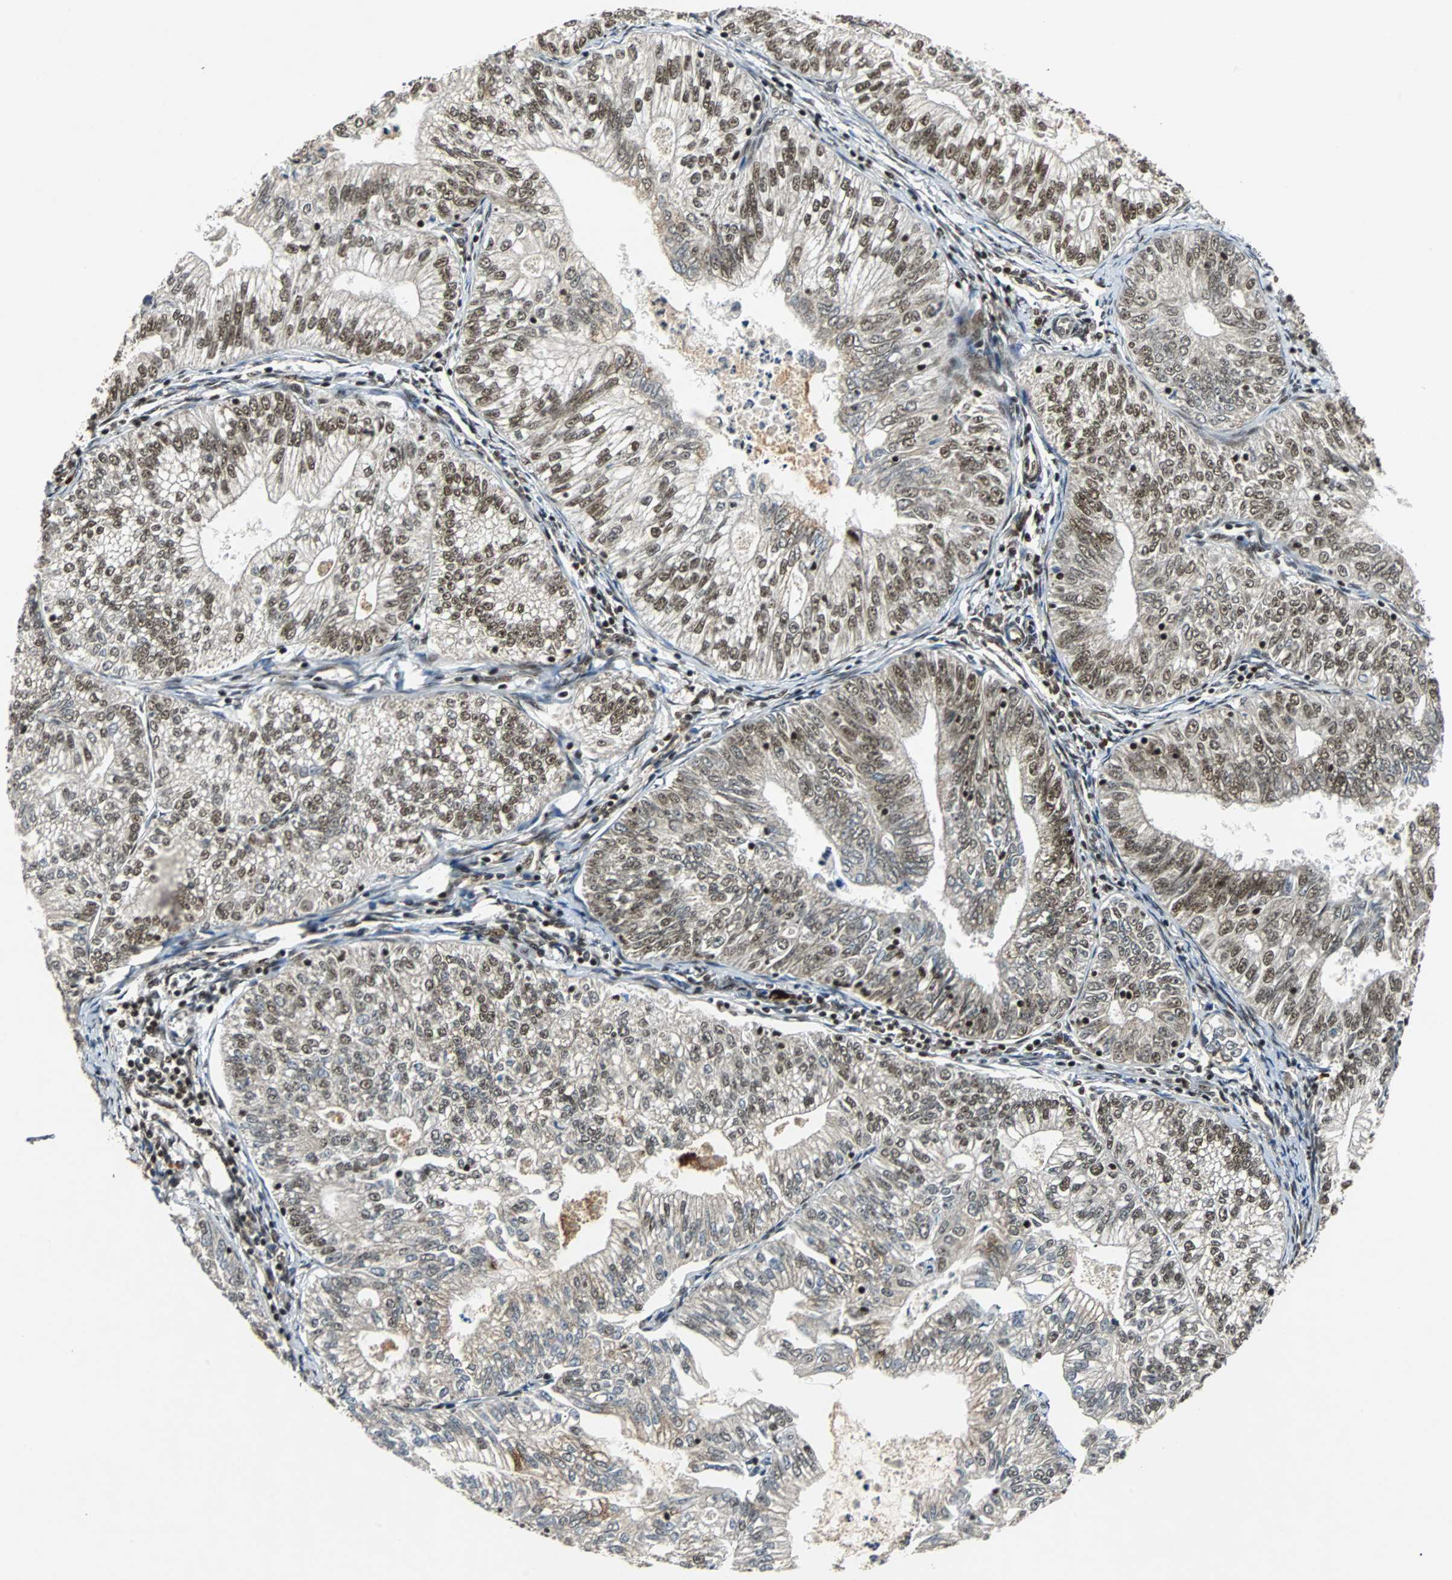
{"staining": {"intensity": "moderate", "quantity": "25%-75%", "location": "nuclear"}, "tissue": "endometrial cancer", "cell_type": "Tumor cells", "image_type": "cancer", "snomed": [{"axis": "morphology", "description": "Adenocarcinoma, NOS"}, {"axis": "topography", "description": "Endometrium"}], "caption": "Protein staining displays moderate nuclear positivity in approximately 25%-75% of tumor cells in adenocarcinoma (endometrial).", "gene": "TAF5", "patient": {"sex": "female", "age": 69}}